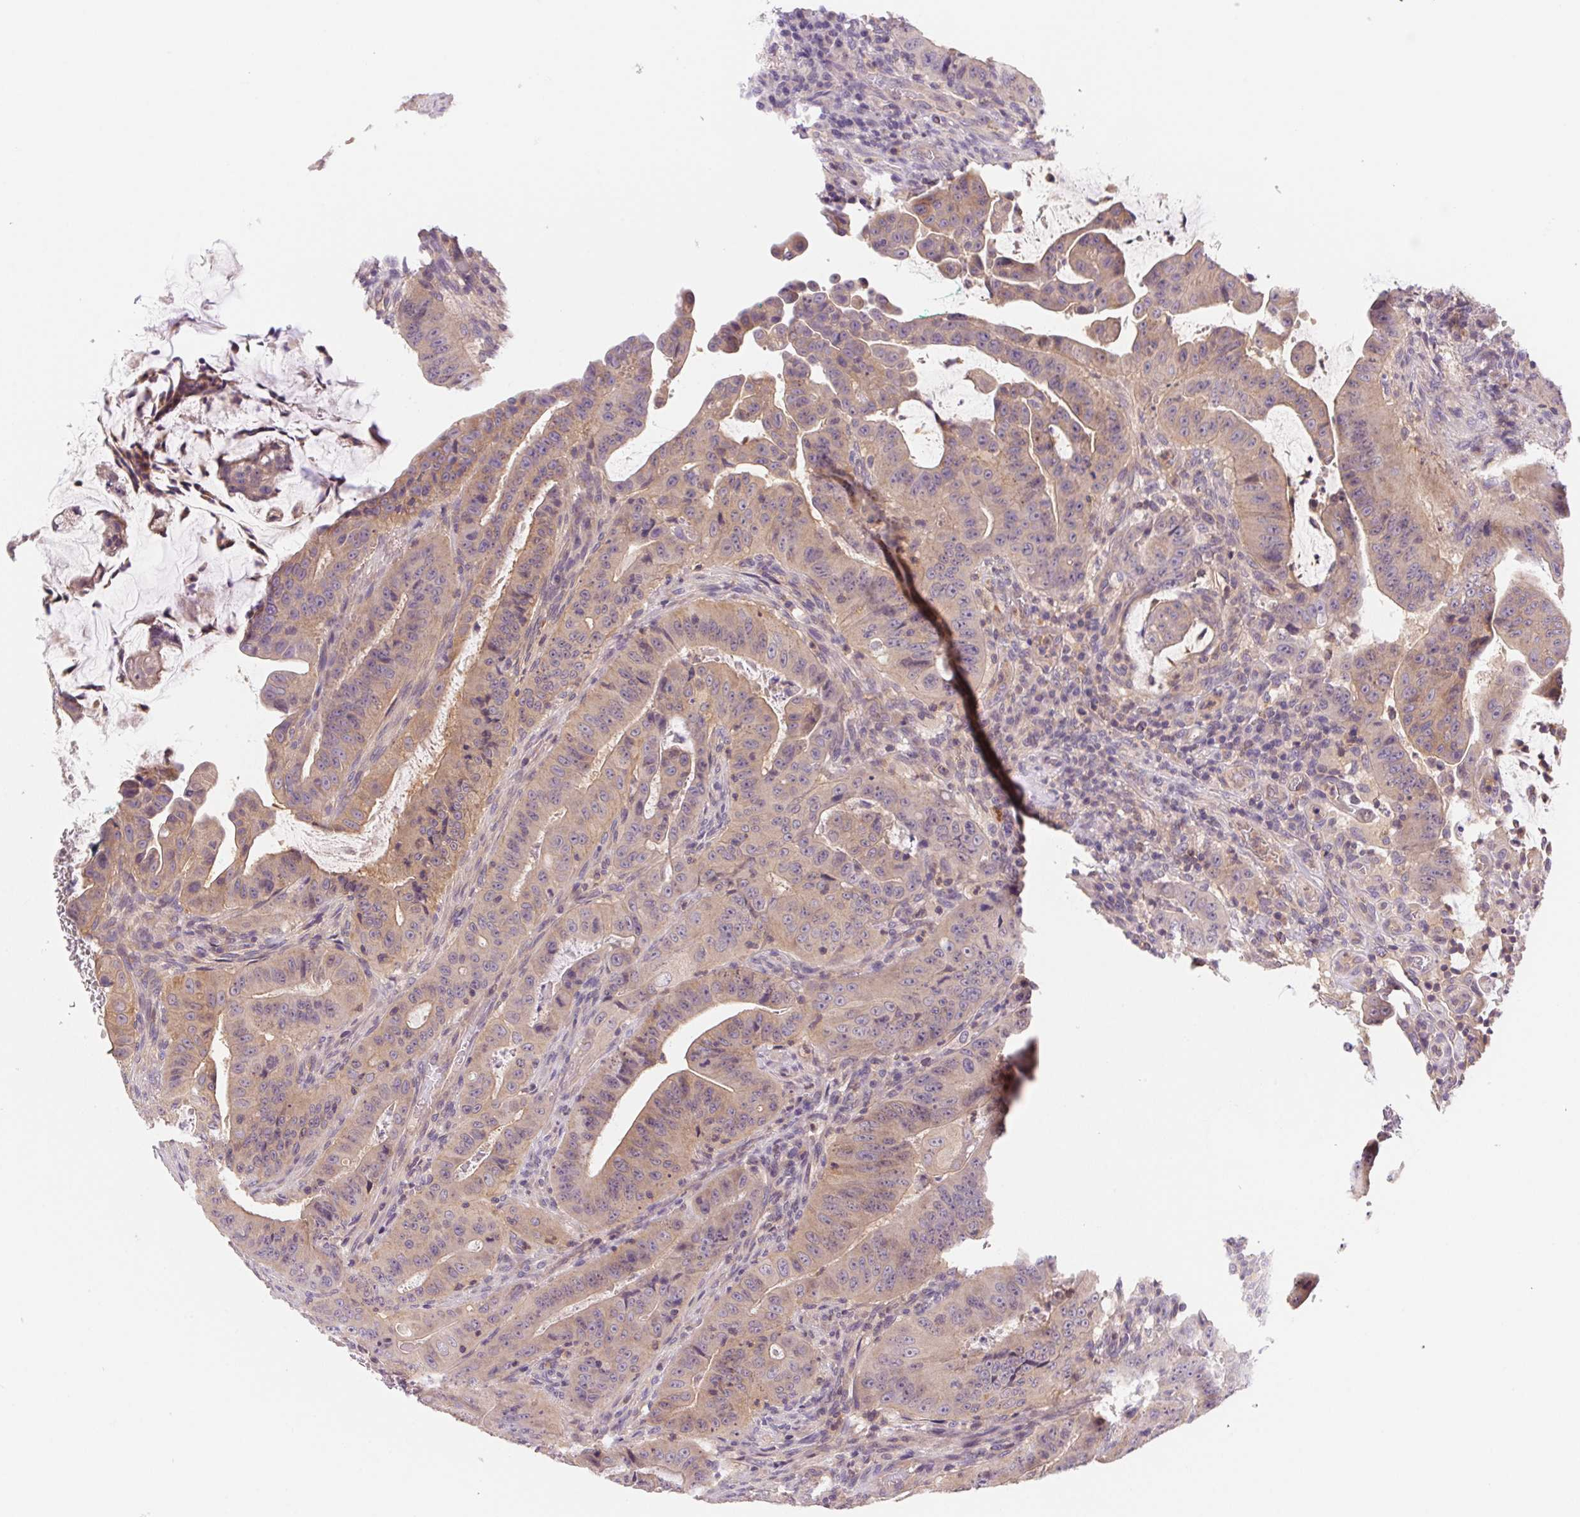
{"staining": {"intensity": "weak", "quantity": ">75%", "location": "cytoplasmic/membranous"}, "tissue": "colorectal cancer", "cell_type": "Tumor cells", "image_type": "cancer", "snomed": [{"axis": "morphology", "description": "Adenocarcinoma, NOS"}, {"axis": "topography", "description": "Colon"}], "caption": "The image reveals staining of adenocarcinoma (colorectal), revealing weak cytoplasmic/membranous protein staining (brown color) within tumor cells.", "gene": "PRKAA1", "patient": {"sex": "male", "age": 33}}